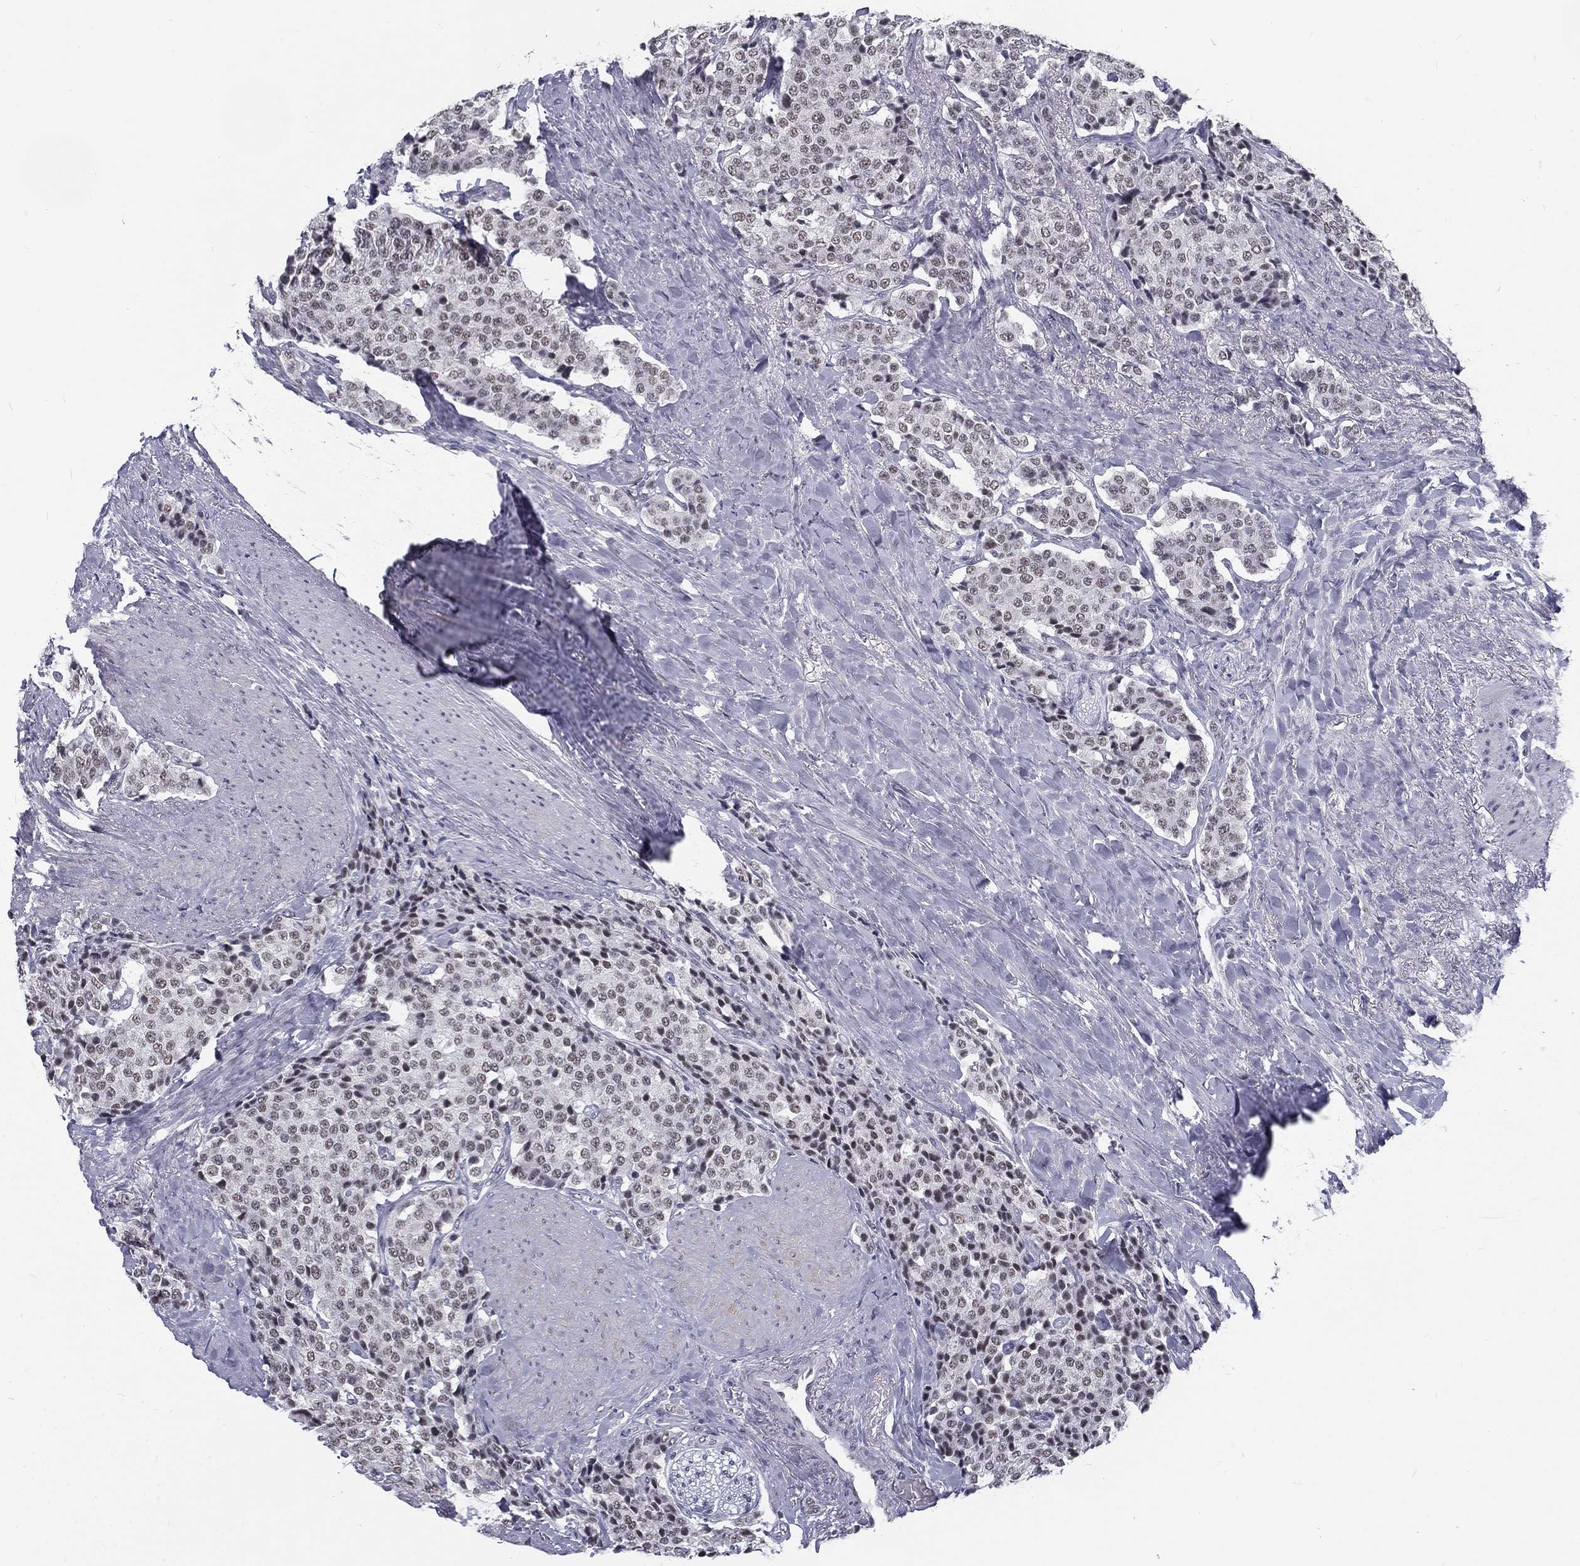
{"staining": {"intensity": "negative", "quantity": "none", "location": "none"}, "tissue": "carcinoid", "cell_type": "Tumor cells", "image_type": "cancer", "snomed": [{"axis": "morphology", "description": "Carcinoid, malignant, NOS"}, {"axis": "topography", "description": "Small intestine"}], "caption": "DAB immunohistochemical staining of carcinoid exhibits no significant positivity in tumor cells.", "gene": "SNORC", "patient": {"sex": "female", "age": 58}}